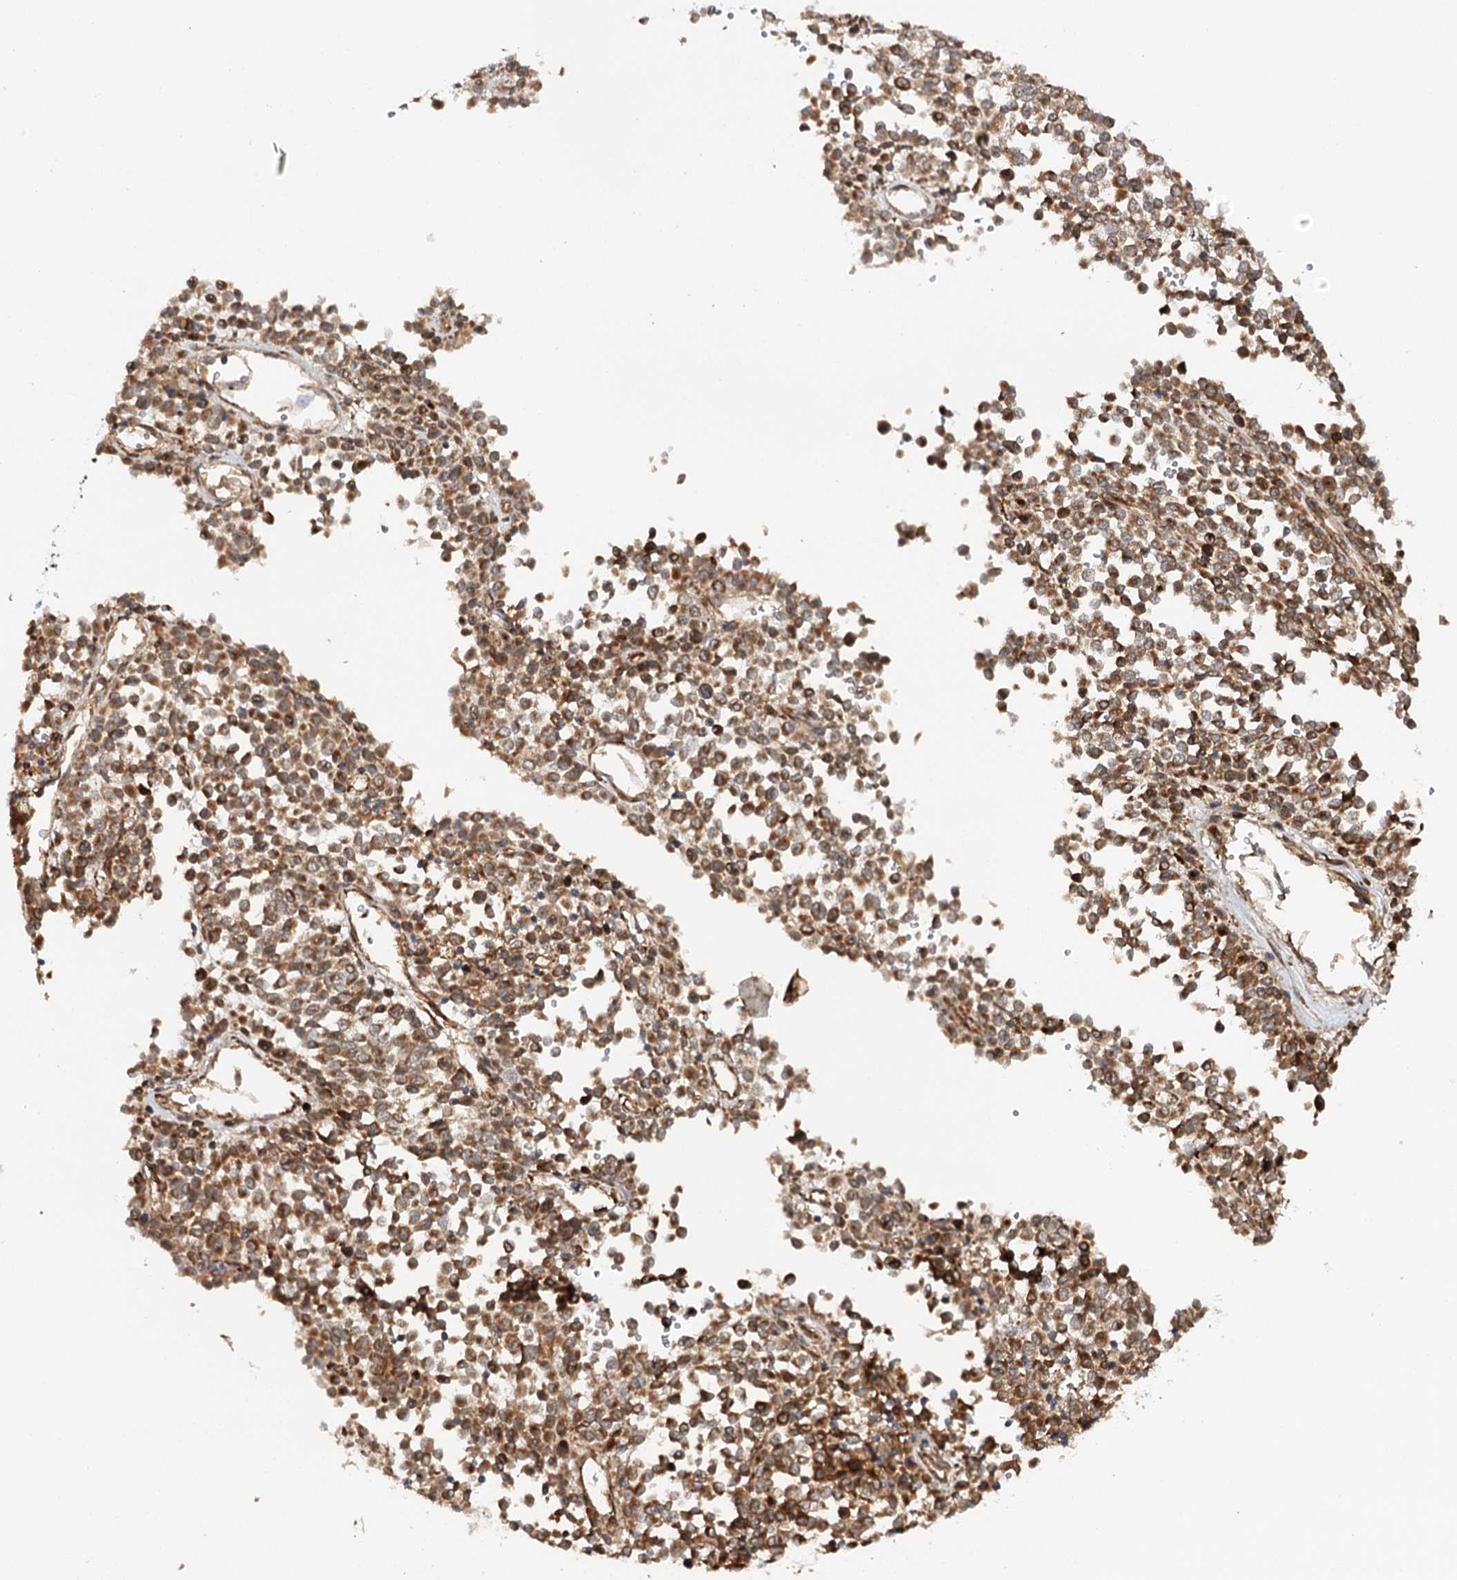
{"staining": {"intensity": "moderate", "quantity": ">75%", "location": "cytoplasmic/membranous"}, "tissue": "melanoma", "cell_type": "Tumor cells", "image_type": "cancer", "snomed": [{"axis": "morphology", "description": "Malignant melanoma, Metastatic site"}, {"axis": "topography", "description": "Pancreas"}], "caption": "Brown immunohistochemical staining in melanoma reveals moderate cytoplasmic/membranous staining in about >75% of tumor cells.", "gene": "MKNK1", "patient": {"sex": "female", "age": 30}}